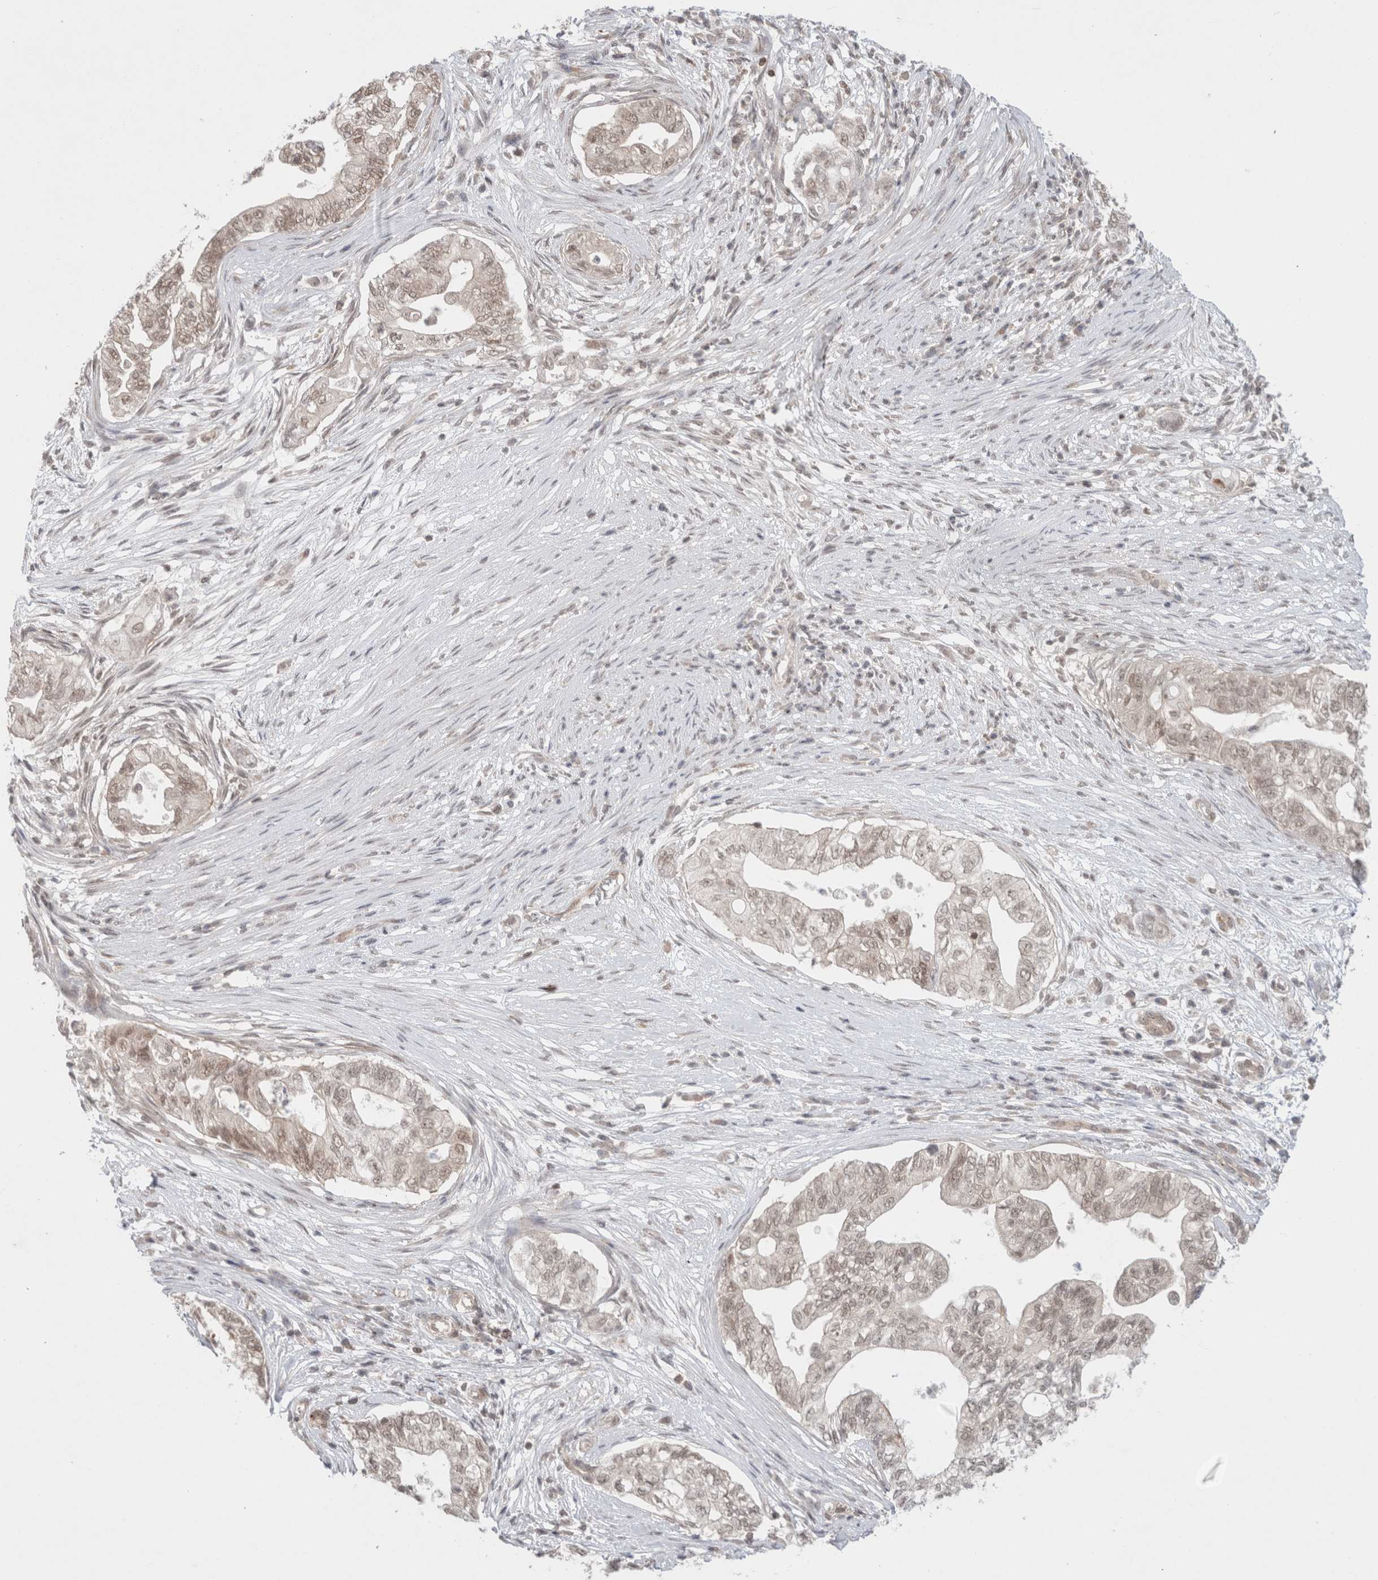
{"staining": {"intensity": "weak", "quantity": "25%-75%", "location": "nuclear"}, "tissue": "pancreatic cancer", "cell_type": "Tumor cells", "image_type": "cancer", "snomed": [{"axis": "morphology", "description": "Adenocarcinoma, NOS"}, {"axis": "topography", "description": "Pancreas"}], "caption": "Pancreatic adenocarcinoma stained with DAB IHC shows low levels of weak nuclear staining in about 25%-75% of tumor cells. (DAB IHC, brown staining for protein, blue staining for nuclei).", "gene": "FBXO42", "patient": {"sex": "male", "age": 72}}